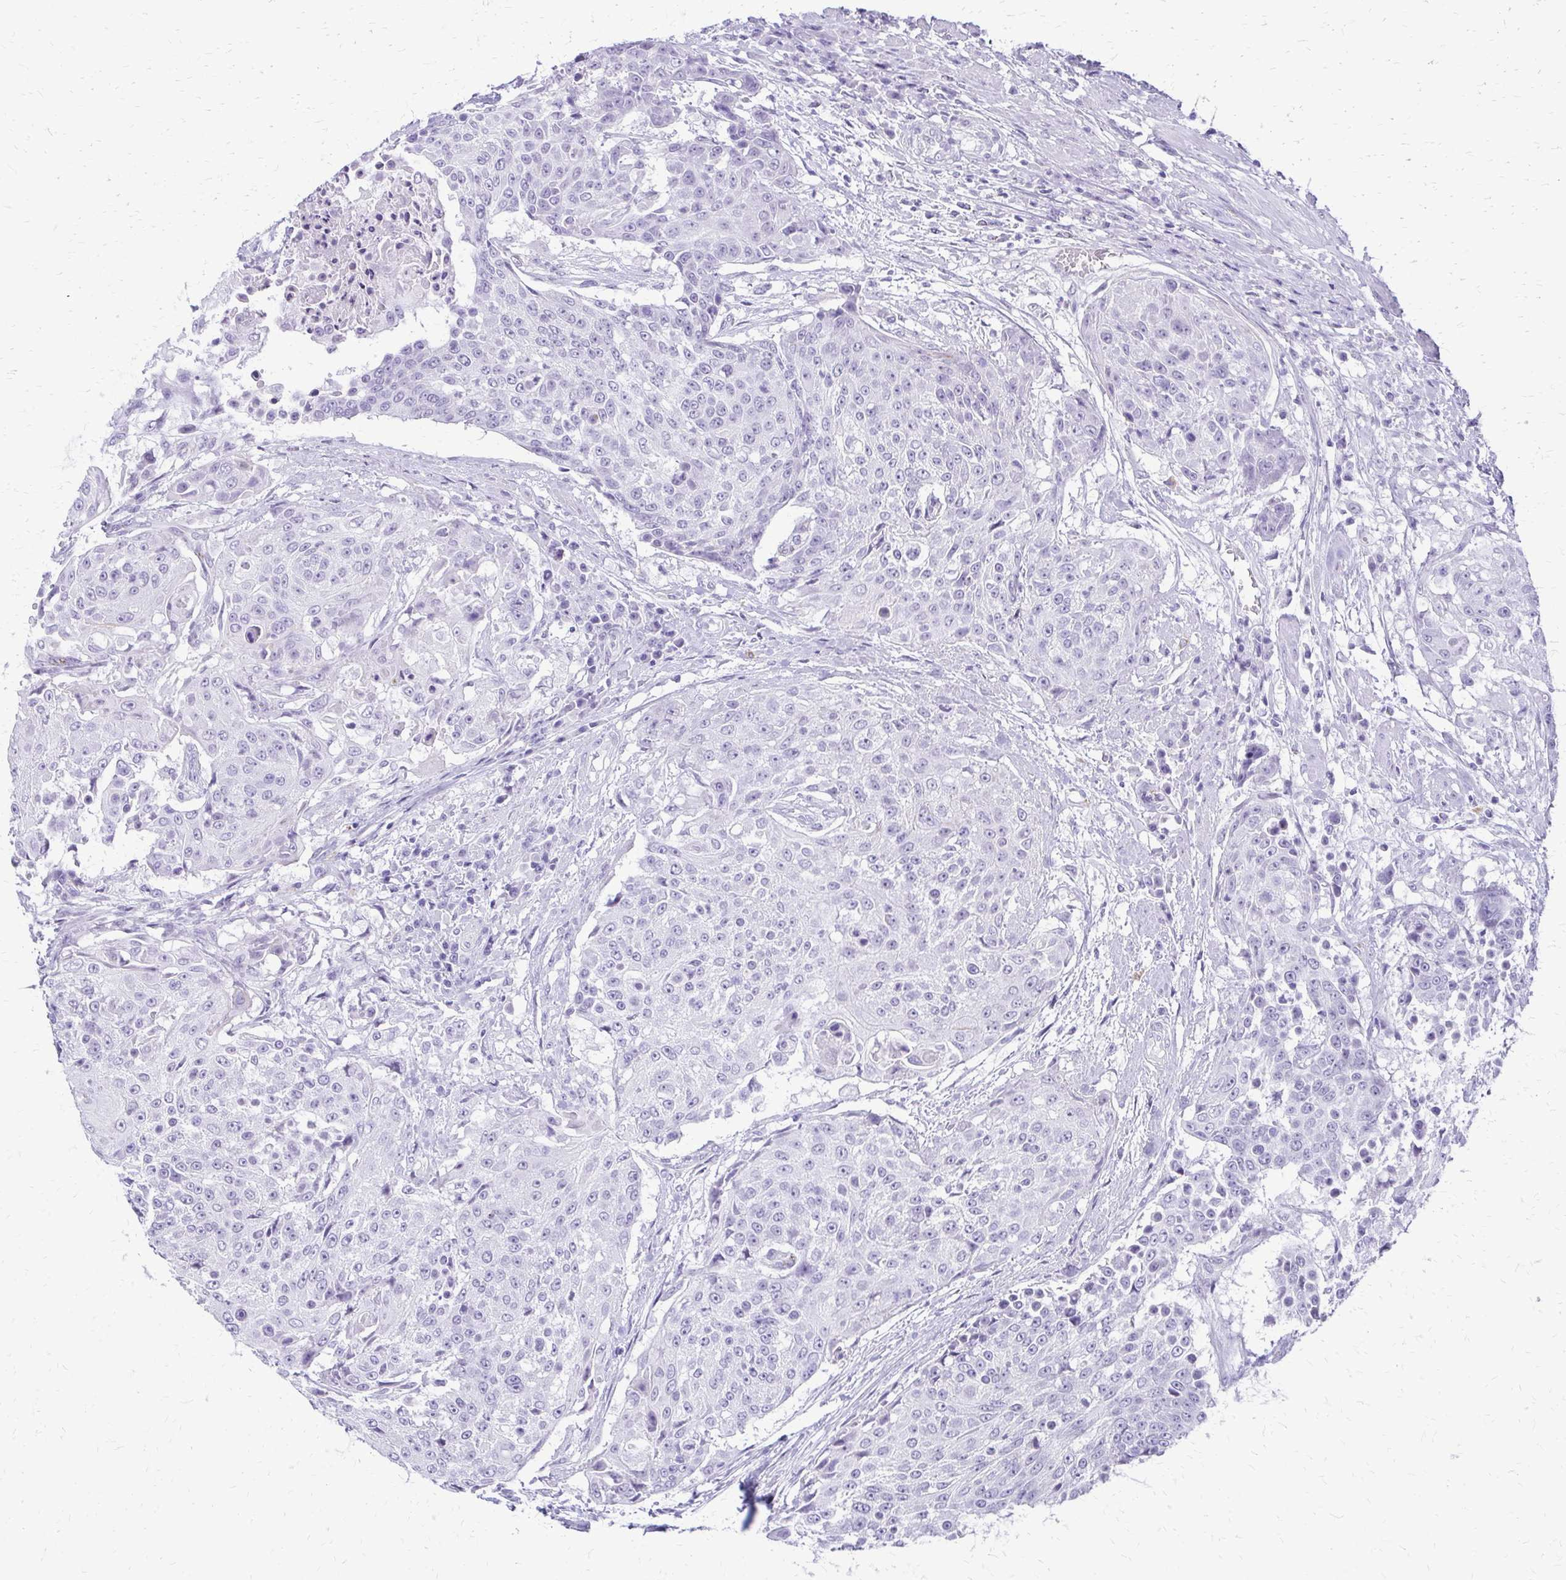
{"staining": {"intensity": "negative", "quantity": "none", "location": "none"}, "tissue": "urothelial cancer", "cell_type": "Tumor cells", "image_type": "cancer", "snomed": [{"axis": "morphology", "description": "Urothelial carcinoma, High grade"}, {"axis": "topography", "description": "Urinary bladder"}], "caption": "Immunohistochemical staining of urothelial cancer demonstrates no significant staining in tumor cells. Nuclei are stained in blue.", "gene": "FAM162B", "patient": {"sex": "female", "age": 63}}